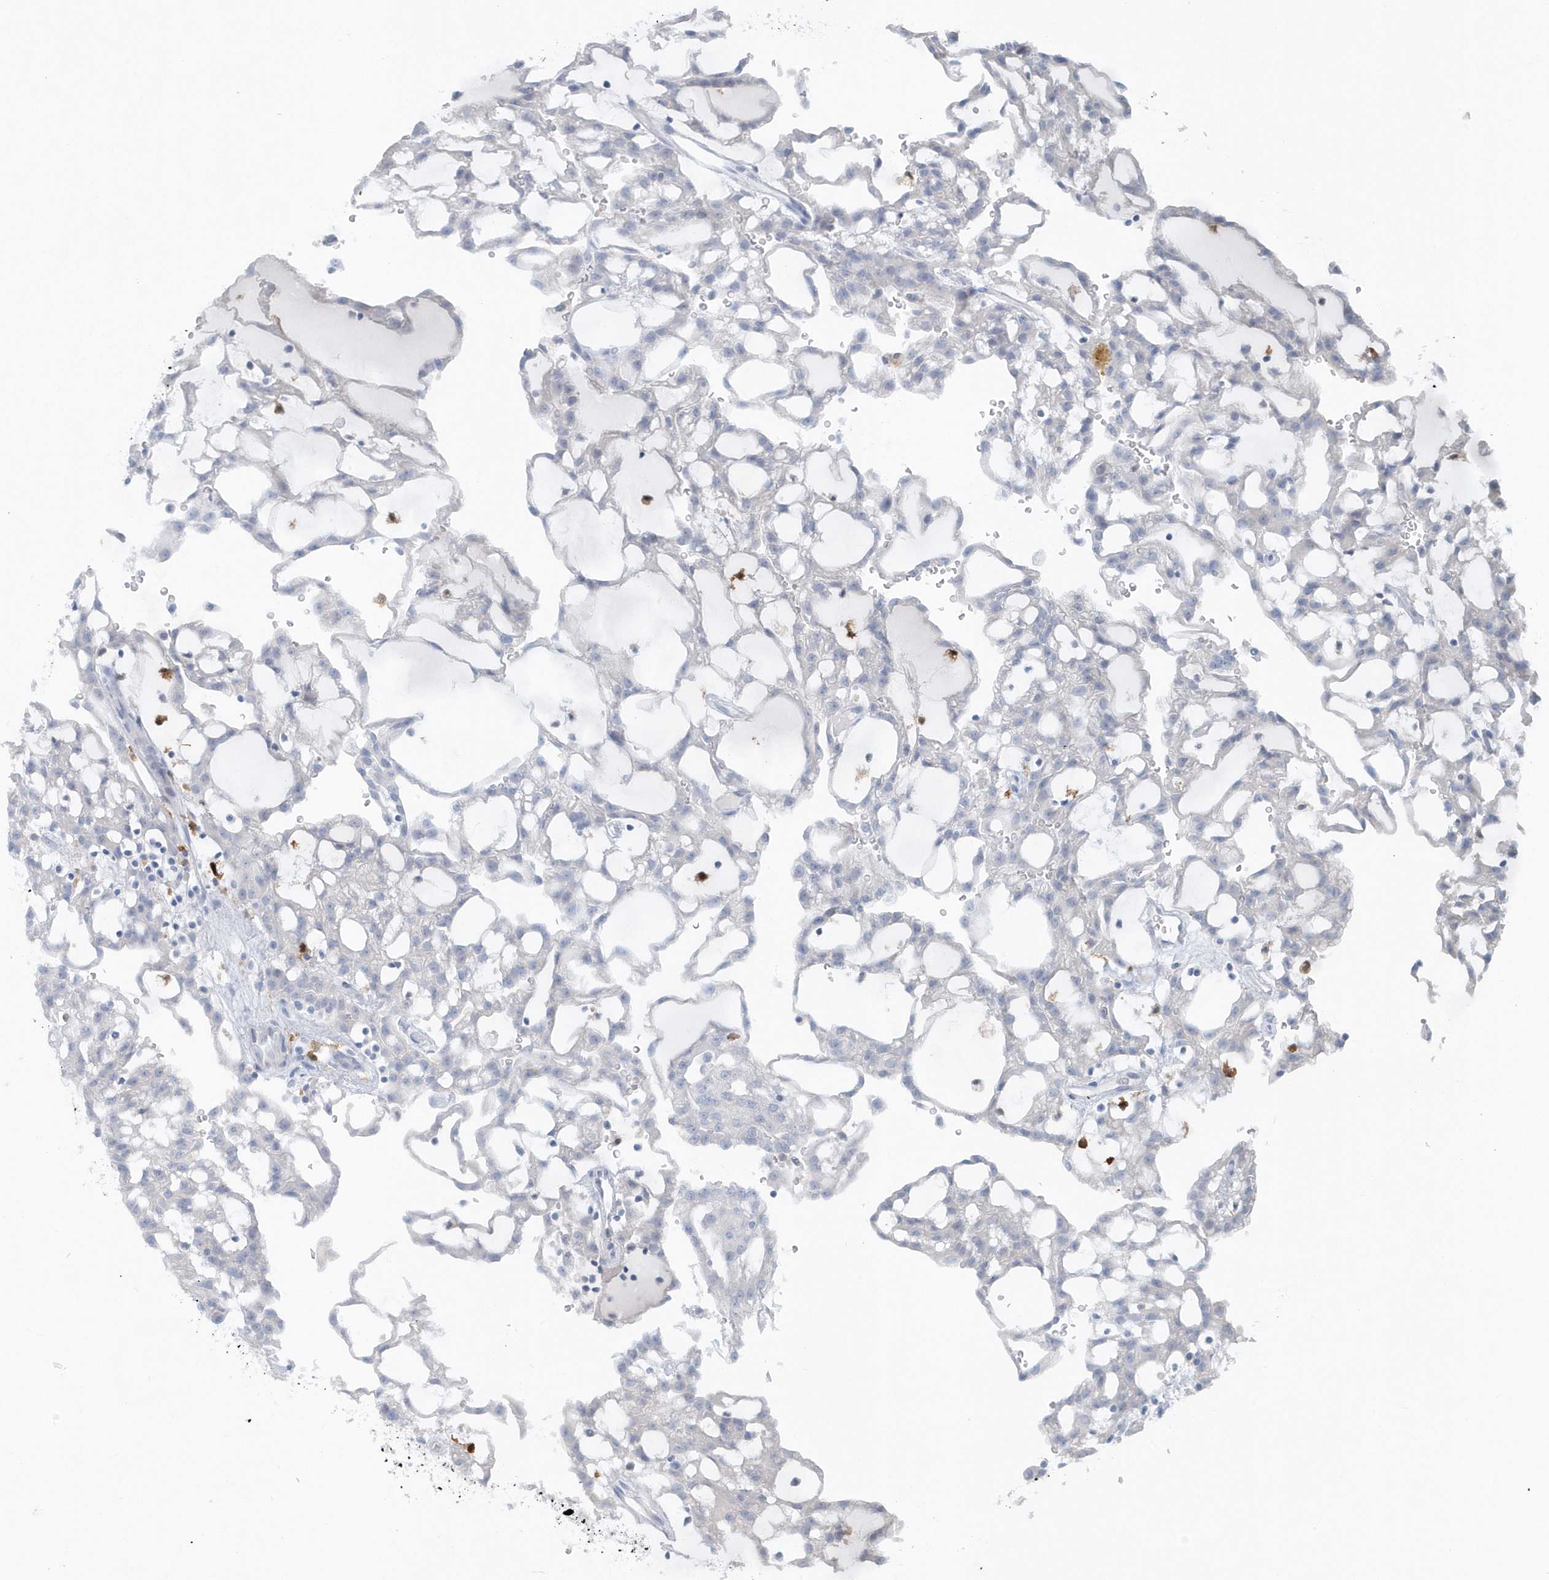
{"staining": {"intensity": "negative", "quantity": "none", "location": "none"}, "tissue": "renal cancer", "cell_type": "Tumor cells", "image_type": "cancer", "snomed": [{"axis": "morphology", "description": "Adenocarcinoma, NOS"}, {"axis": "topography", "description": "Kidney"}], "caption": "There is no significant expression in tumor cells of renal cancer.", "gene": "FAM98A", "patient": {"sex": "male", "age": 63}}